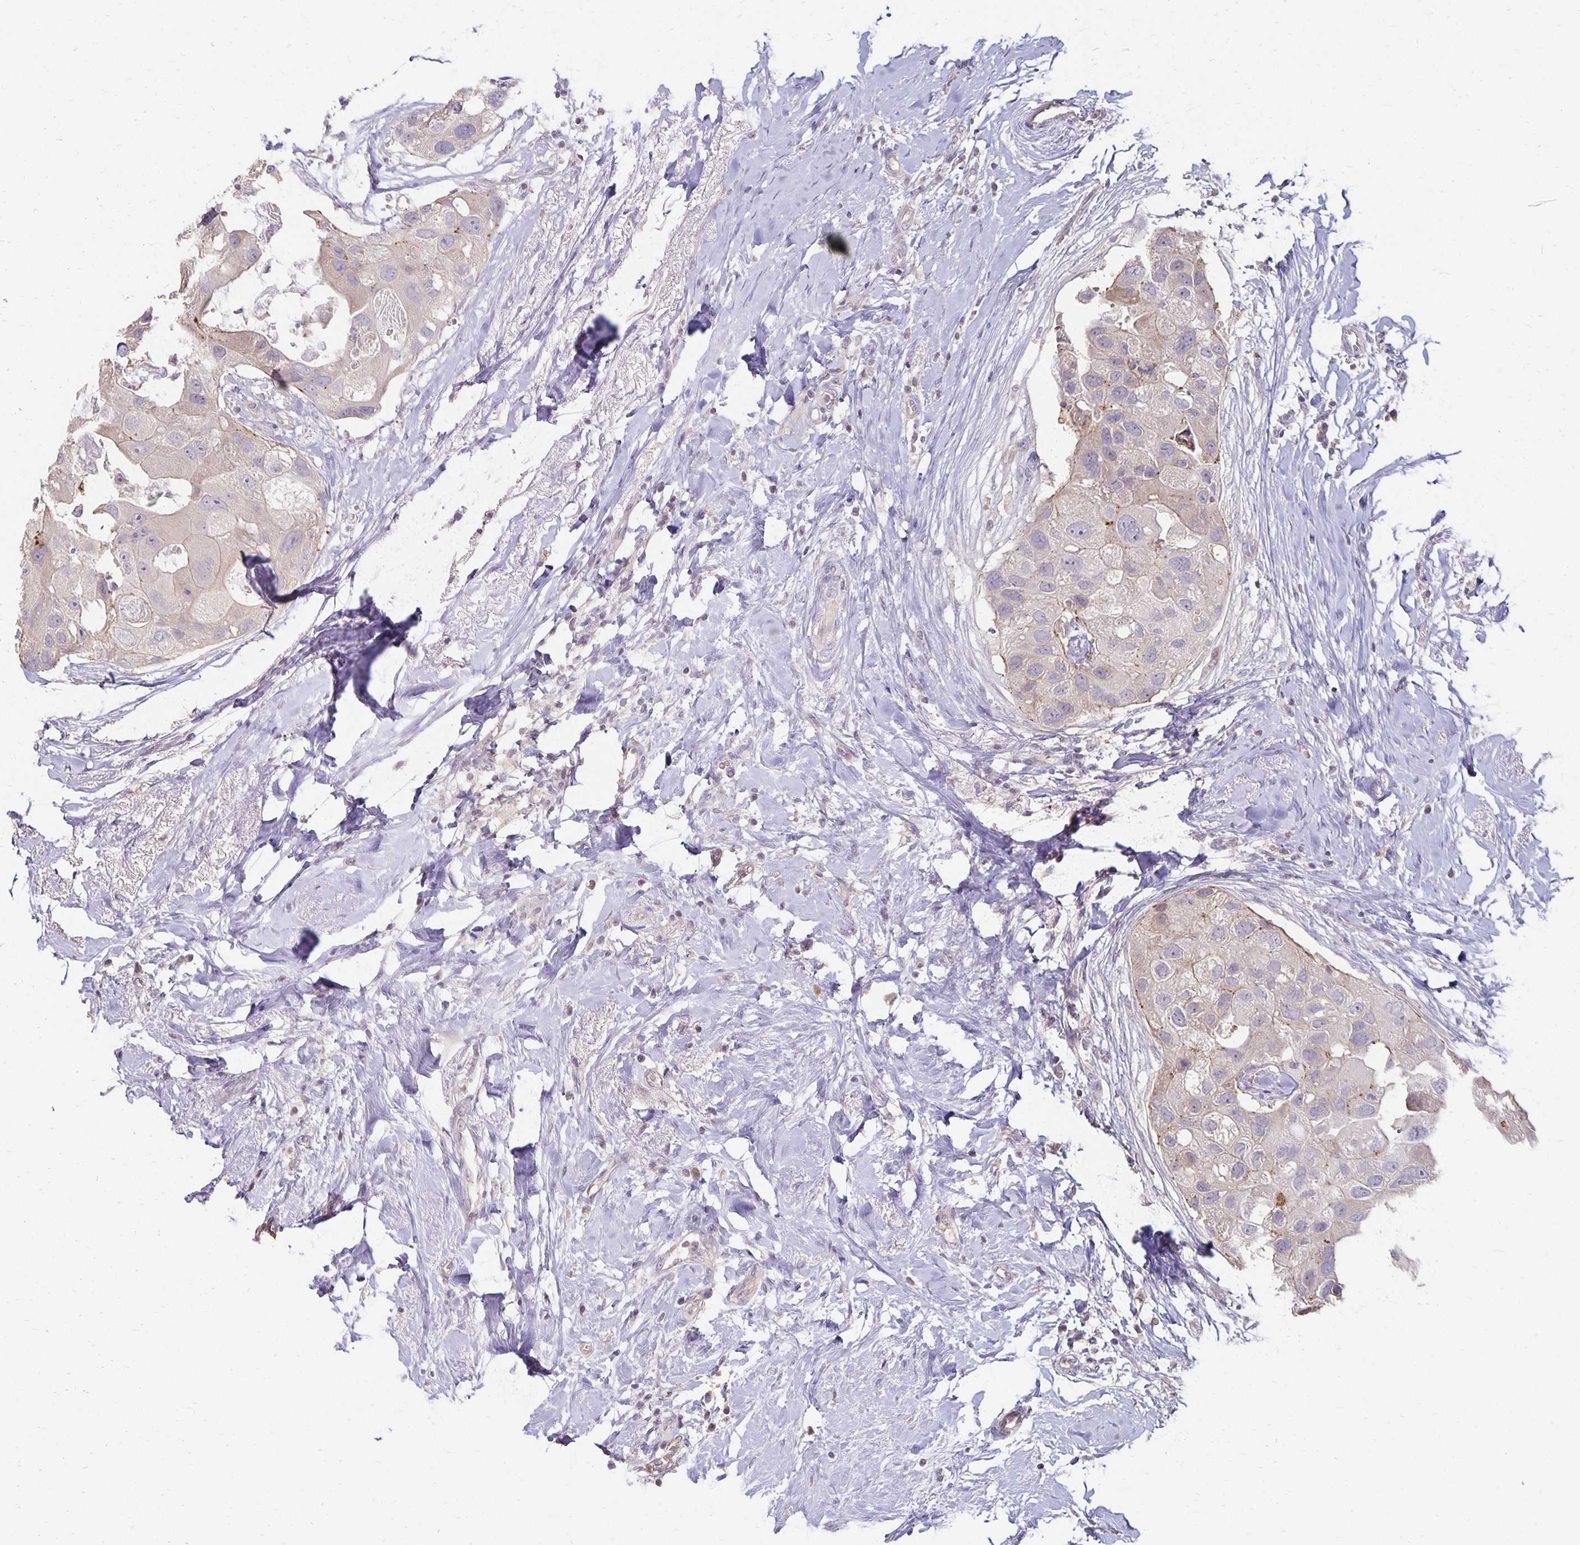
{"staining": {"intensity": "negative", "quantity": "none", "location": "none"}, "tissue": "breast cancer", "cell_type": "Tumor cells", "image_type": "cancer", "snomed": [{"axis": "morphology", "description": "Duct carcinoma"}, {"axis": "topography", "description": "Breast"}], "caption": "A high-resolution histopathology image shows immunohistochemistry staining of breast invasive ductal carcinoma, which reveals no significant expression in tumor cells.", "gene": "CST6", "patient": {"sex": "female", "age": 43}}